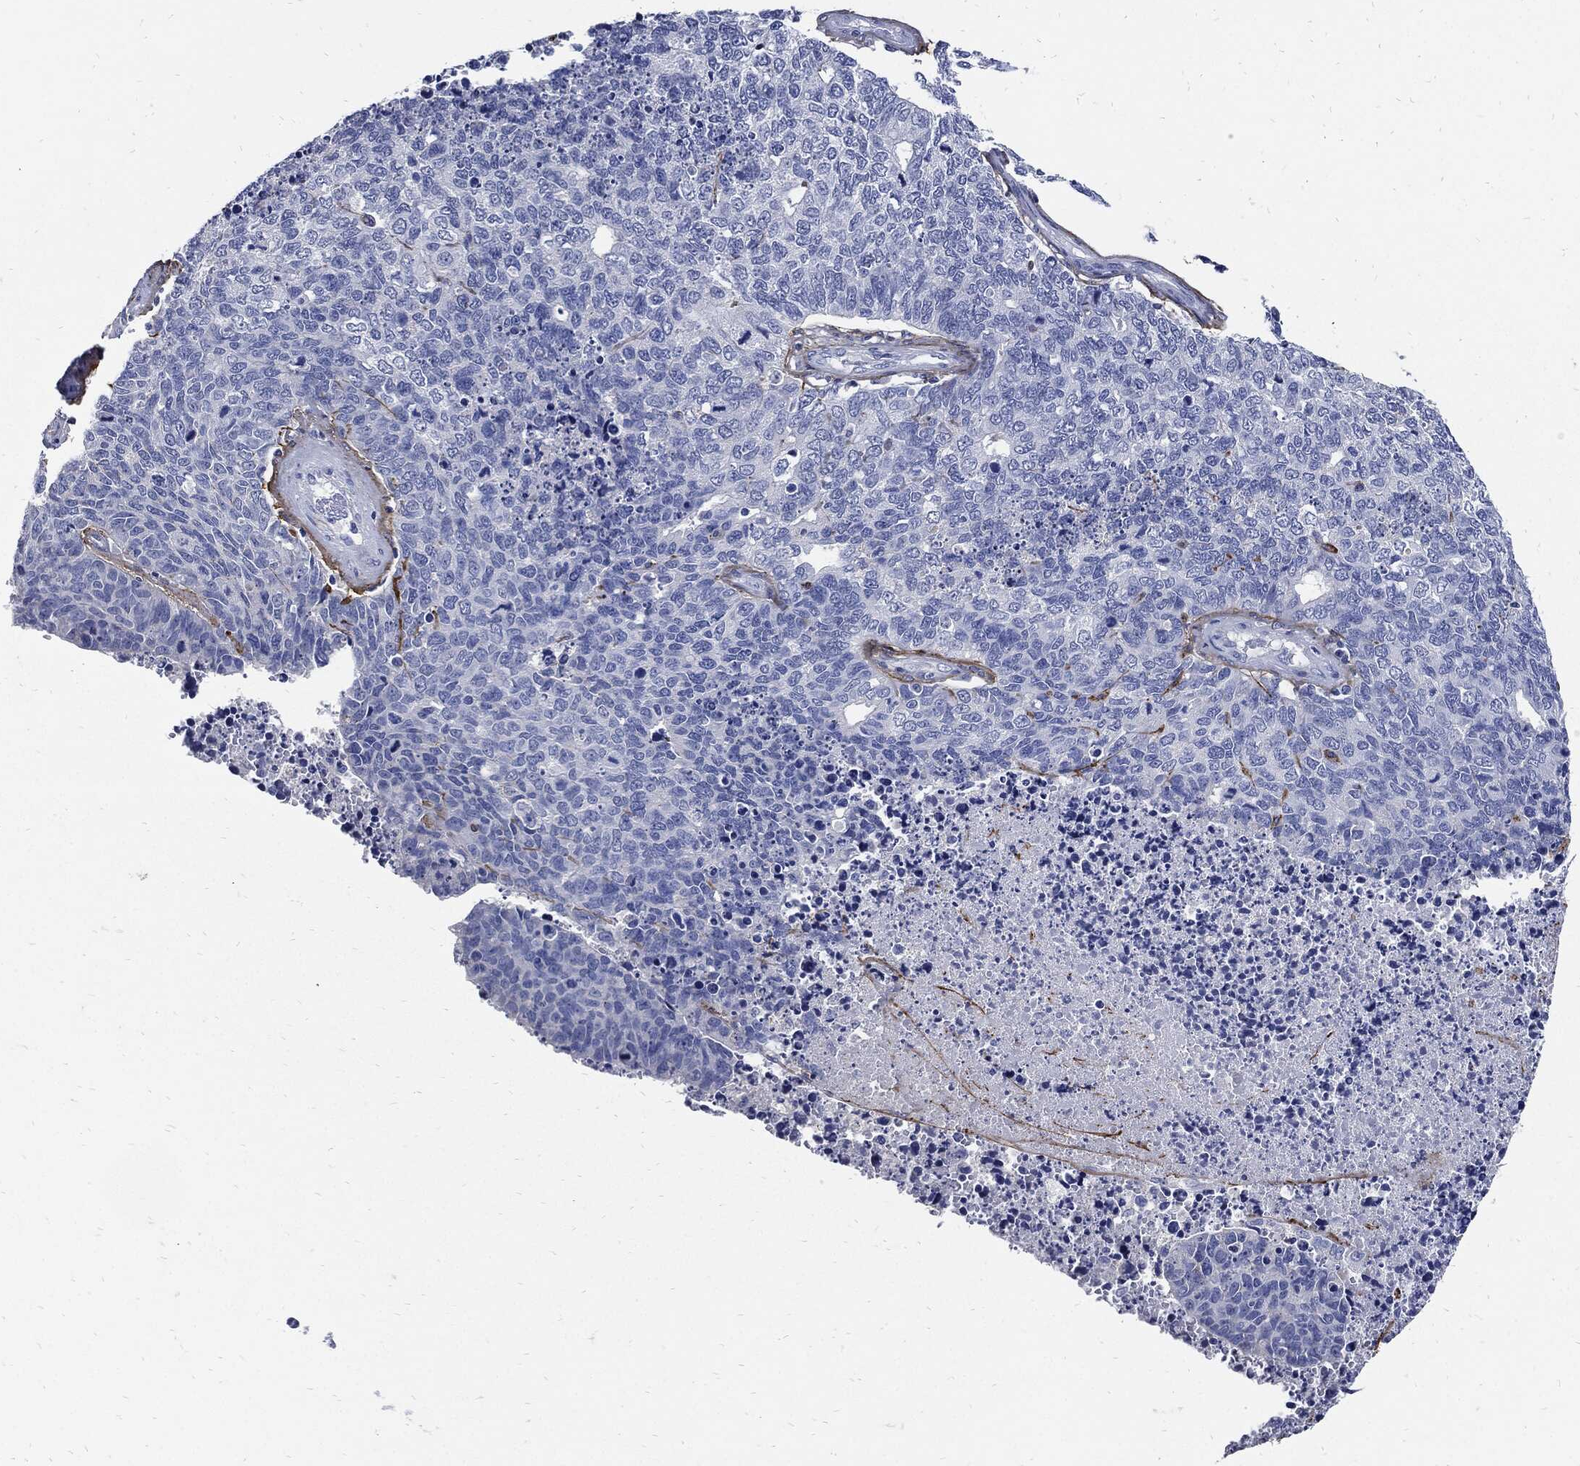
{"staining": {"intensity": "negative", "quantity": "none", "location": "none"}, "tissue": "cervical cancer", "cell_type": "Tumor cells", "image_type": "cancer", "snomed": [{"axis": "morphology", "description": "Squamous cell carcinoma, NOS"}, {"axis": "topography", "description": "Cervix"}], "caption": "IHC of human cervical cancer (squamous cell carcinoma) shows no staining in tumor cells.", "gene": "FBN1", "patient": {"sex": "female", "age": 63}}